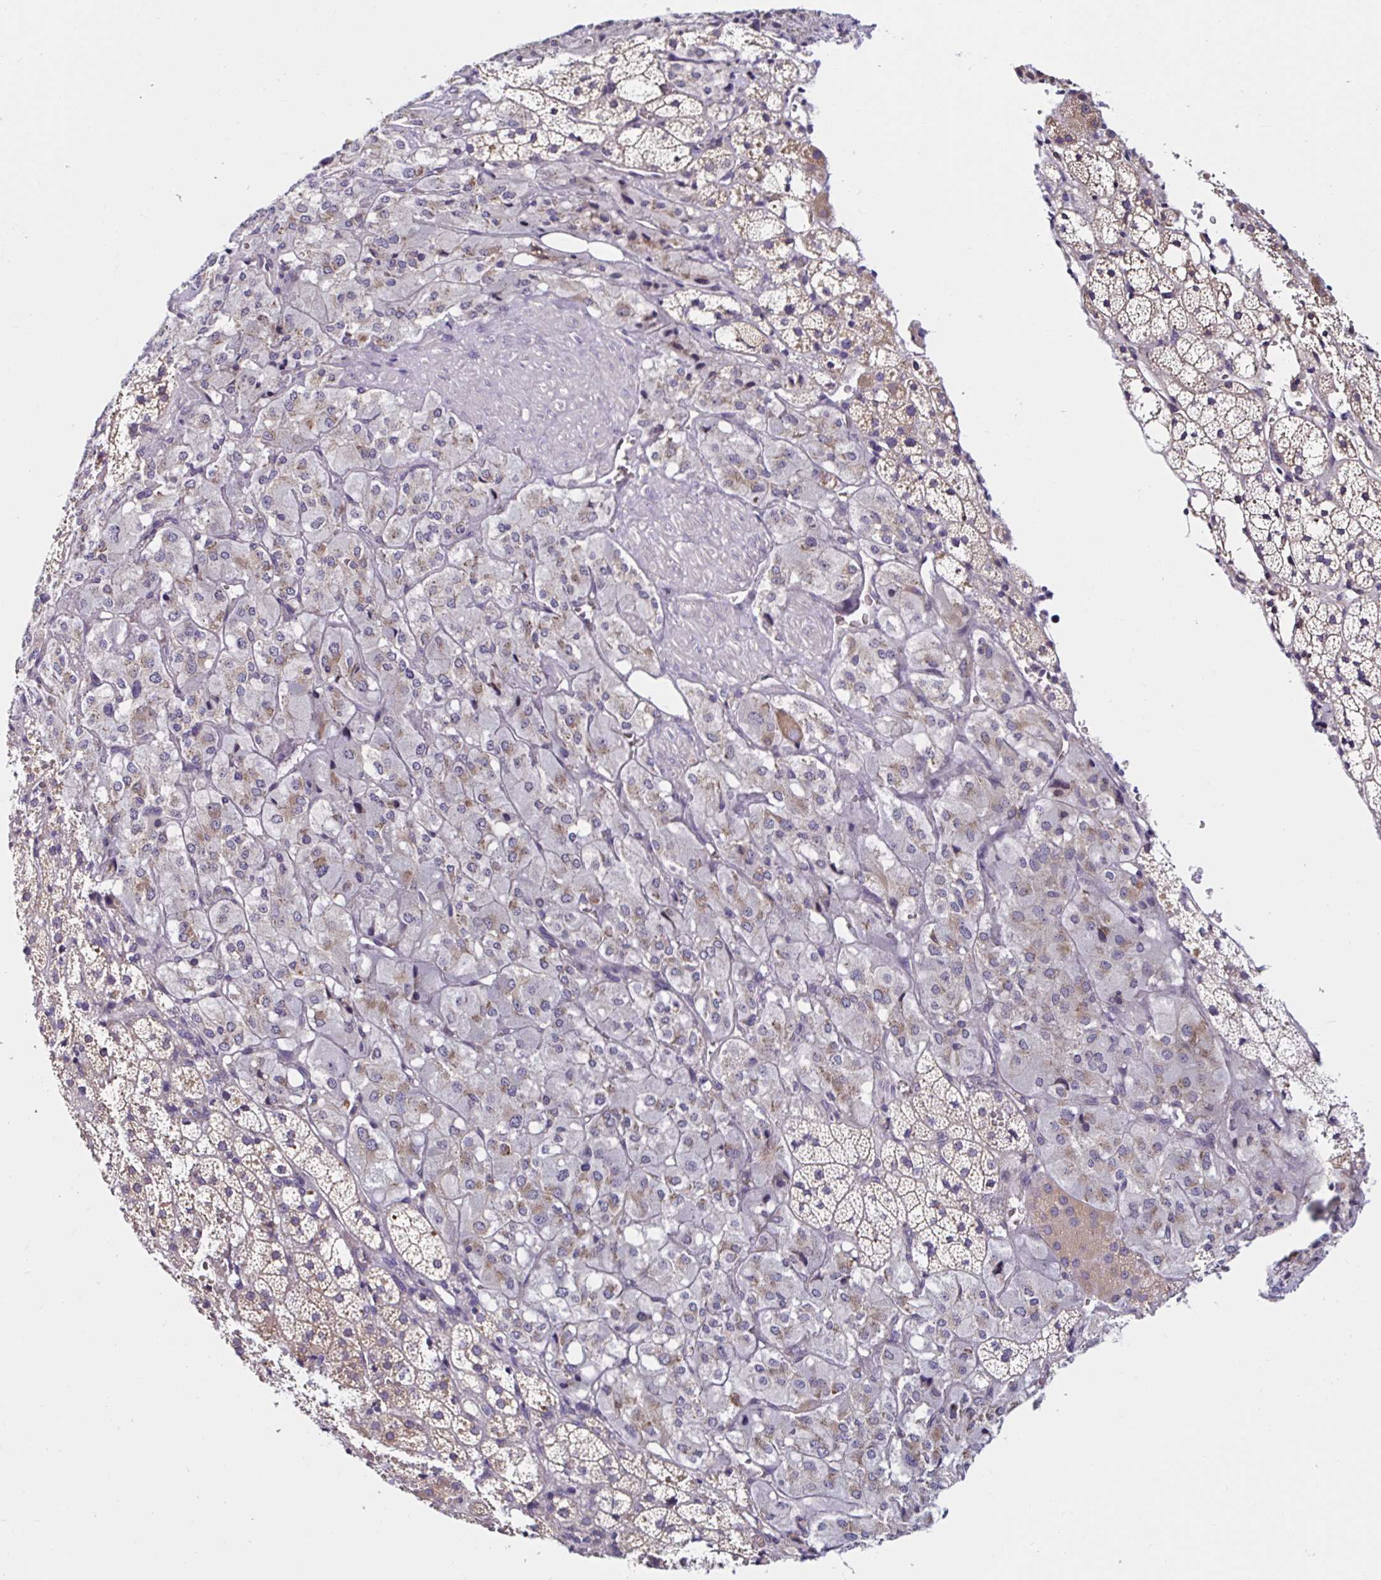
{"staining": {"intensity": "weak", "quantity": "25%-75%", "location": "cytoplasmic/membranous"}, "tissue": "adrenal gland", "cell_type": "Glandular cells", "image_type": "normal", "snomed": [{"axis": "morphology", "description": "Normal tissue, NOS"}, {"axis": "topography", "description": "Adrenal gland"}], "caption": "The photomicrograph reveals a brown stain indicating the presence of a protein in the cytoplasmic/membranous of glandular cells in adrenal gland.", "gene": "VSIG2", "patient": {"sex": "male", "age": 53}}